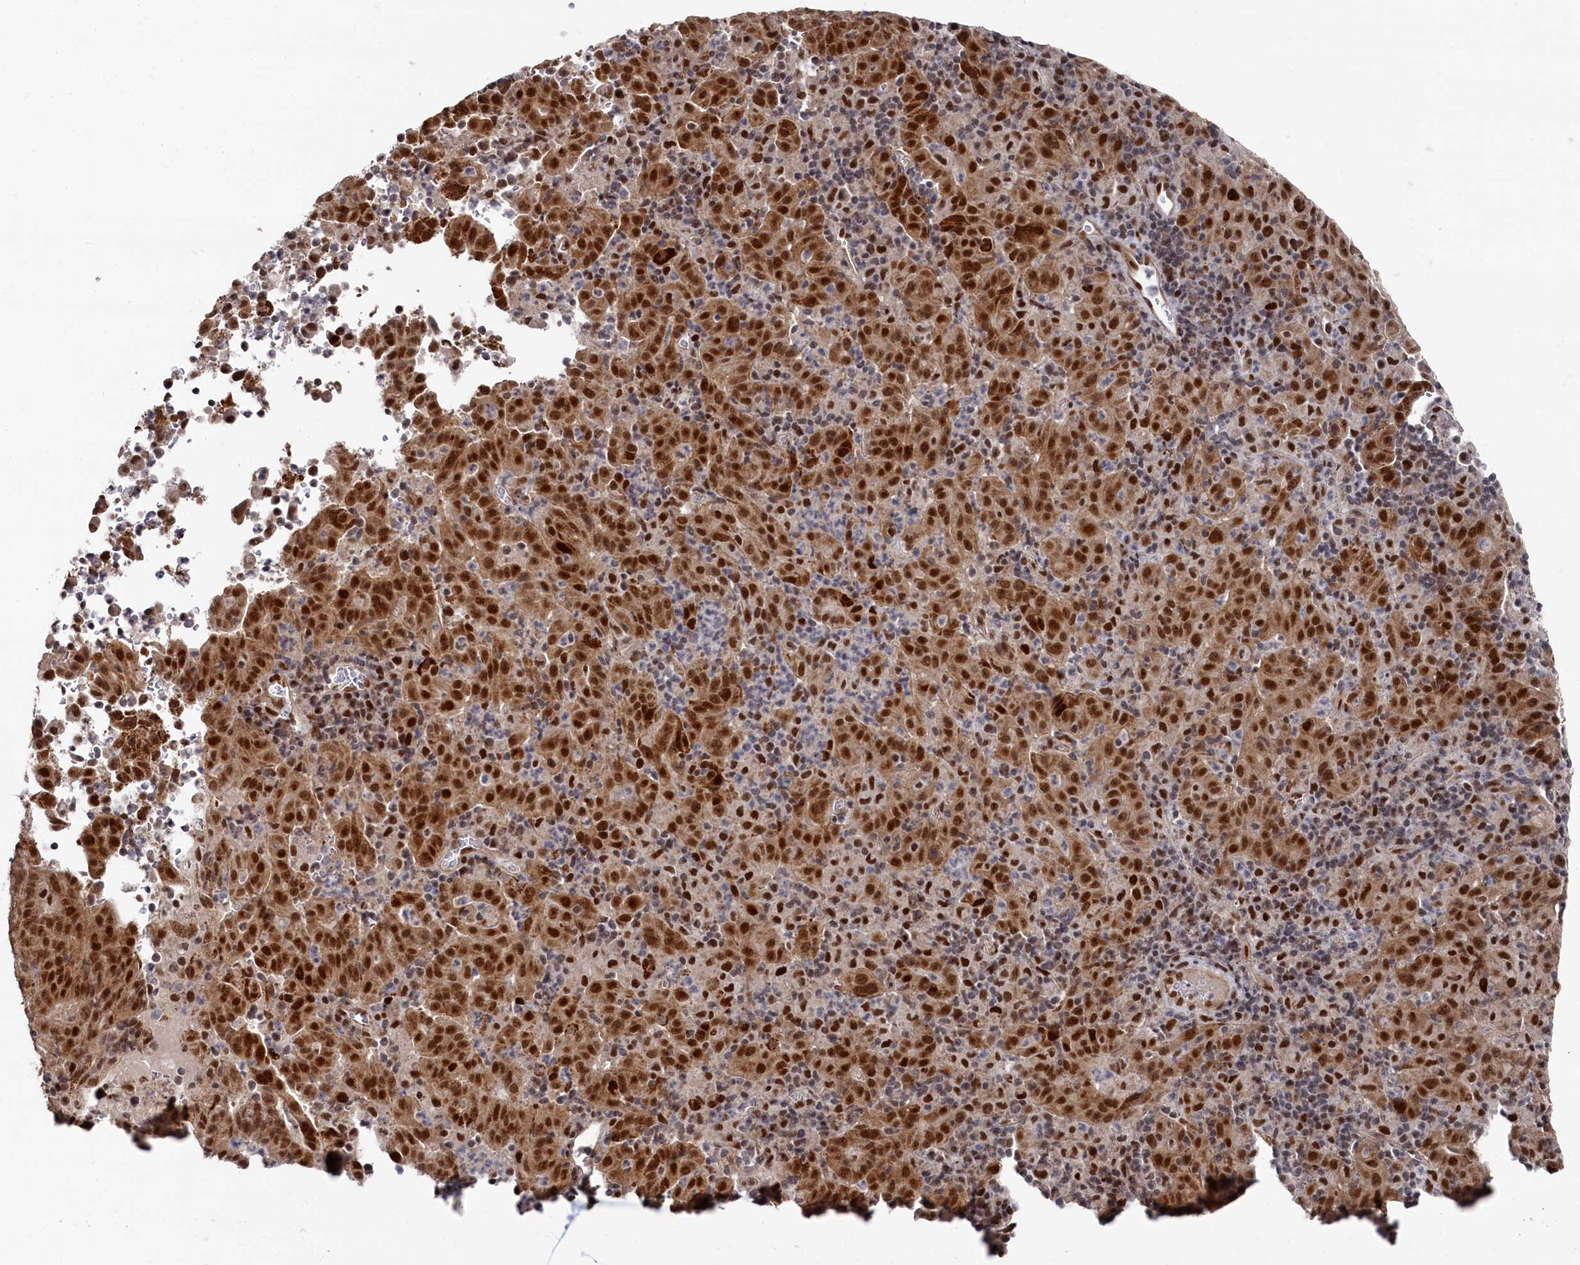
{"staining": {"intensity": "strong", "quantity": ">75%", "location": "nuclear"}, "tissue": "pancreatic cancer", "cell_type": "Tumor cells", "image_type": "cancer", "snomed": [{"axis": "morphology", "description": "Adenocarcinoma, NOS"}, {"axis": "topography", "description": "Pancreas"}], "caption": "Pancreatic adenocarcinoma stained with DAB immunohistochemistry reveals high levels of strong nuclear expression in about >75% of tumor cells. Using DAB (3,3'-diaminobenzidine) (brown) and hematoxylin (blue) stains, captured at high magnification using brightfield microscopy.", "gene": "BUB3", "patient": {"sex": "male", "age": 63}}